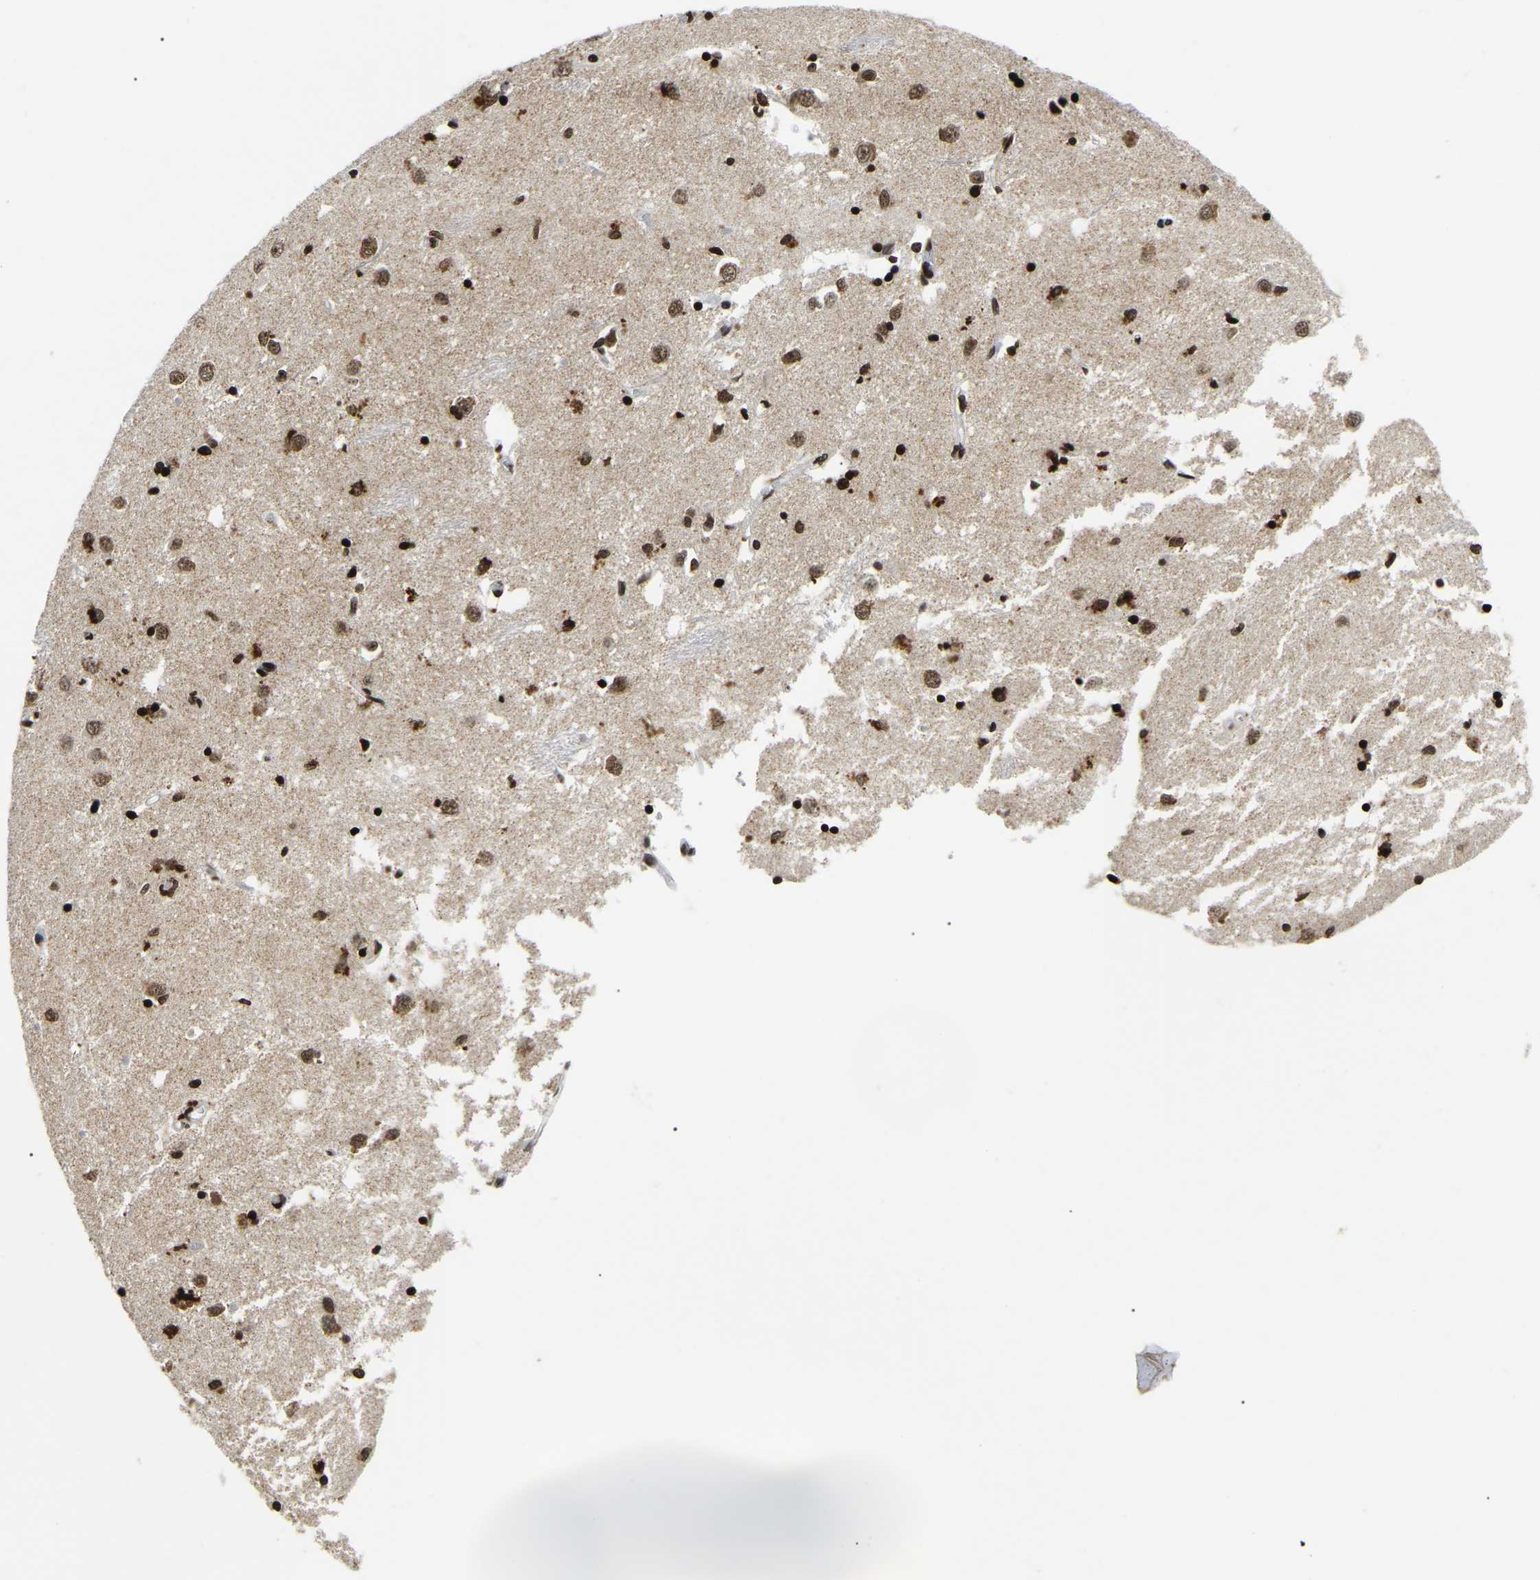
{"staining": {"intensity": "strong", "quantity": "25%-75%", "location": "nuclear"}, "tissue": "caudate", "cell_type": "Glial cells", "image_type": "normal", "snomed": [{"axis": "morphology", "description": "Normal tissue, NOS"}, {"axis": "topography", "description": "Lateral ventricle wall"}], "caption": "Protein staining of unremarkable caudate exhibits strong nuclear expression in approximately 25%-75% of glial cells.", "gene": "LRRC61", "patient": {"sex": "female", "age": 19}}